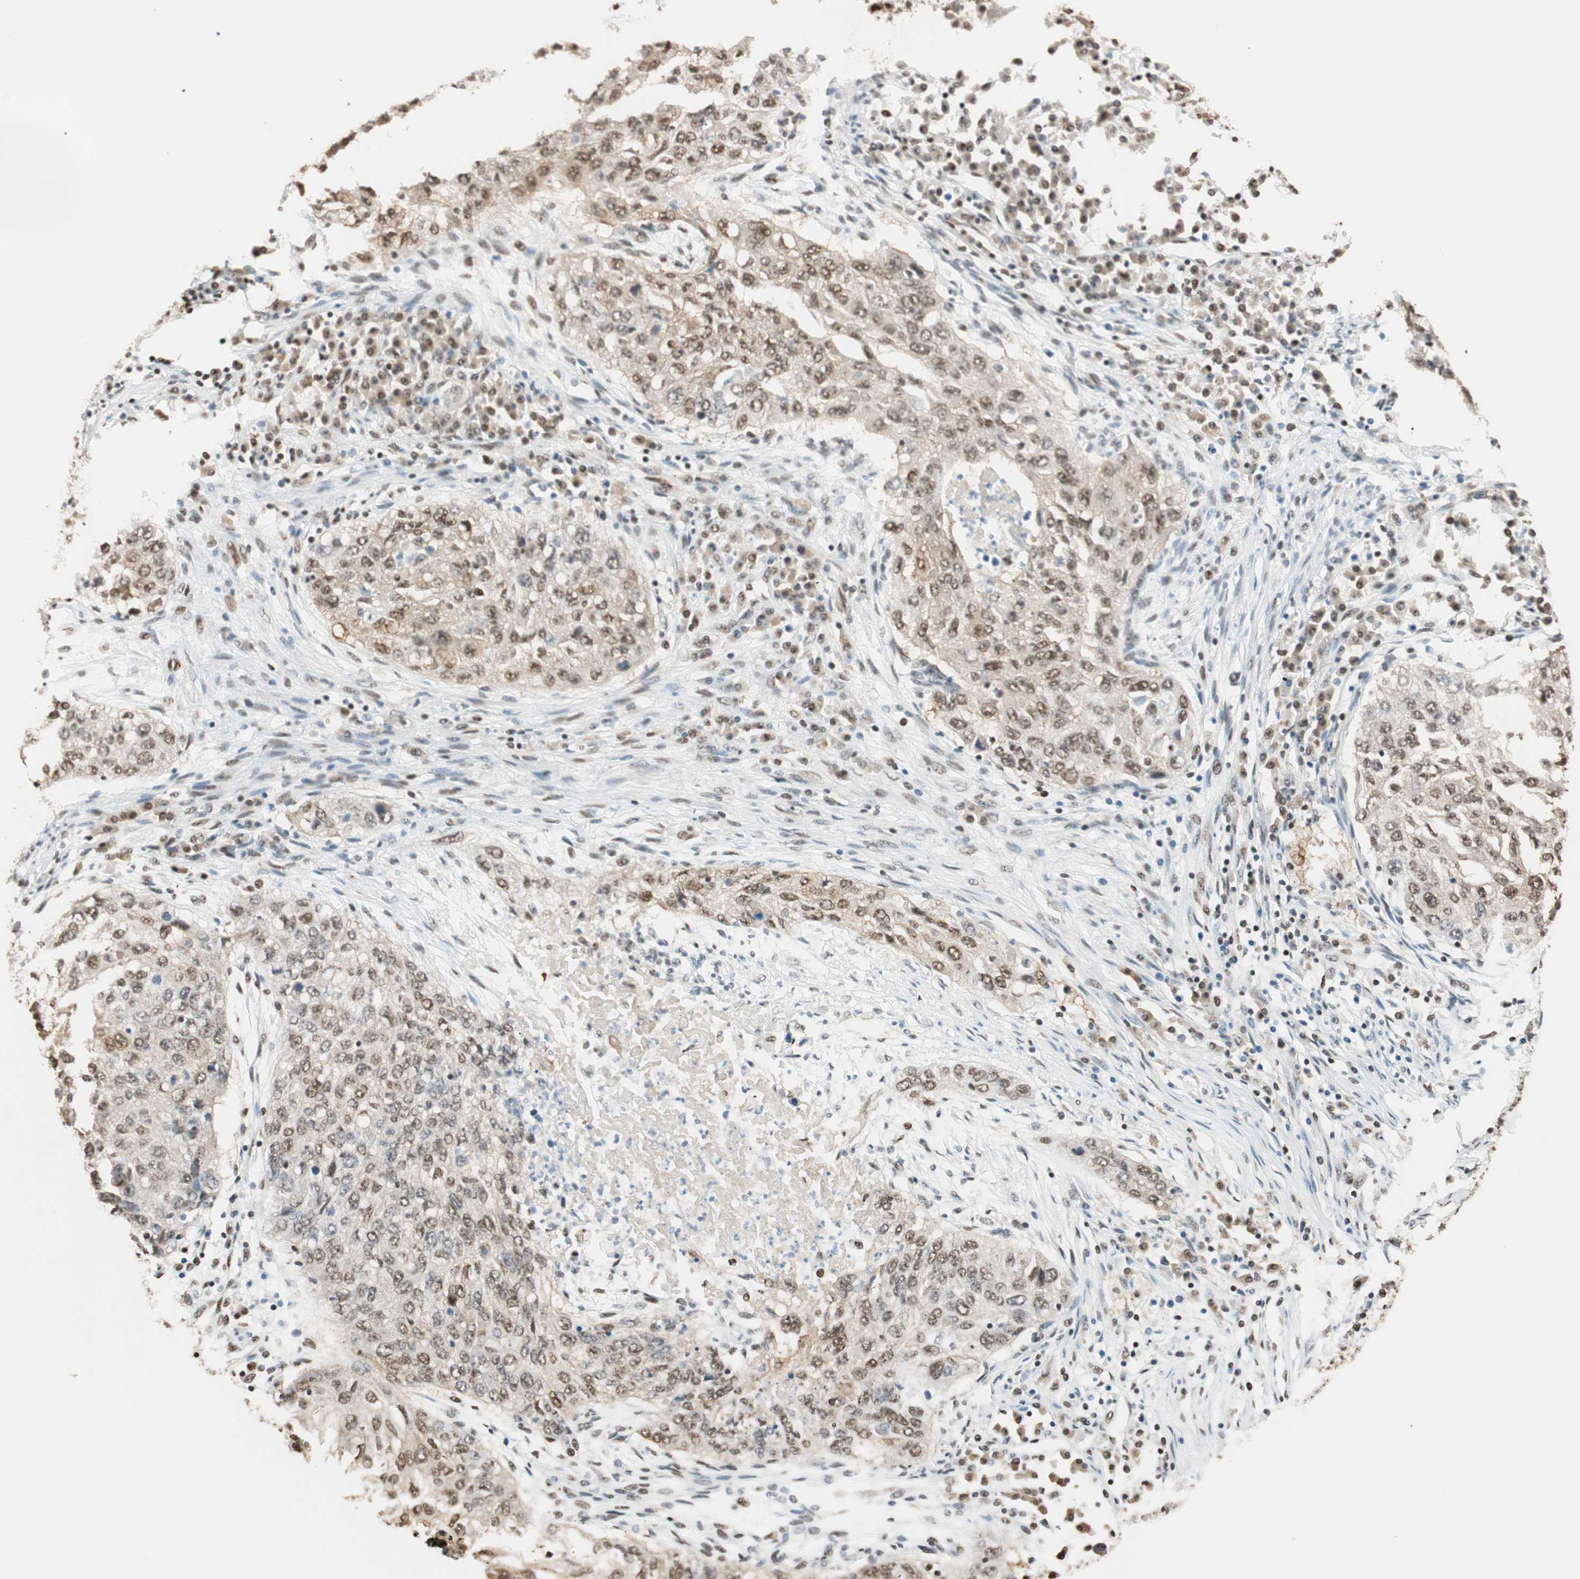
{"staining": {"intensity": "weak", "quantity": "25%-75%", "location": "cytoplasmic/membranous,nuclear"}, "tissue": "lung cancer", "cell_type": "Tumor cells", "image_type": "cancer", "snomed": [{"axis": "morphology", "description": "Squamous cell carcinoma, NOS"}, {"axis": "topography", "description": "Lung"}], "caption": "Lung cancer (squamous cell carcinoma) stained with a protein marker reveals weak staining in tumor cells.", "gene": "FANCG", "patient": {"sex": "female", "age": 63}}